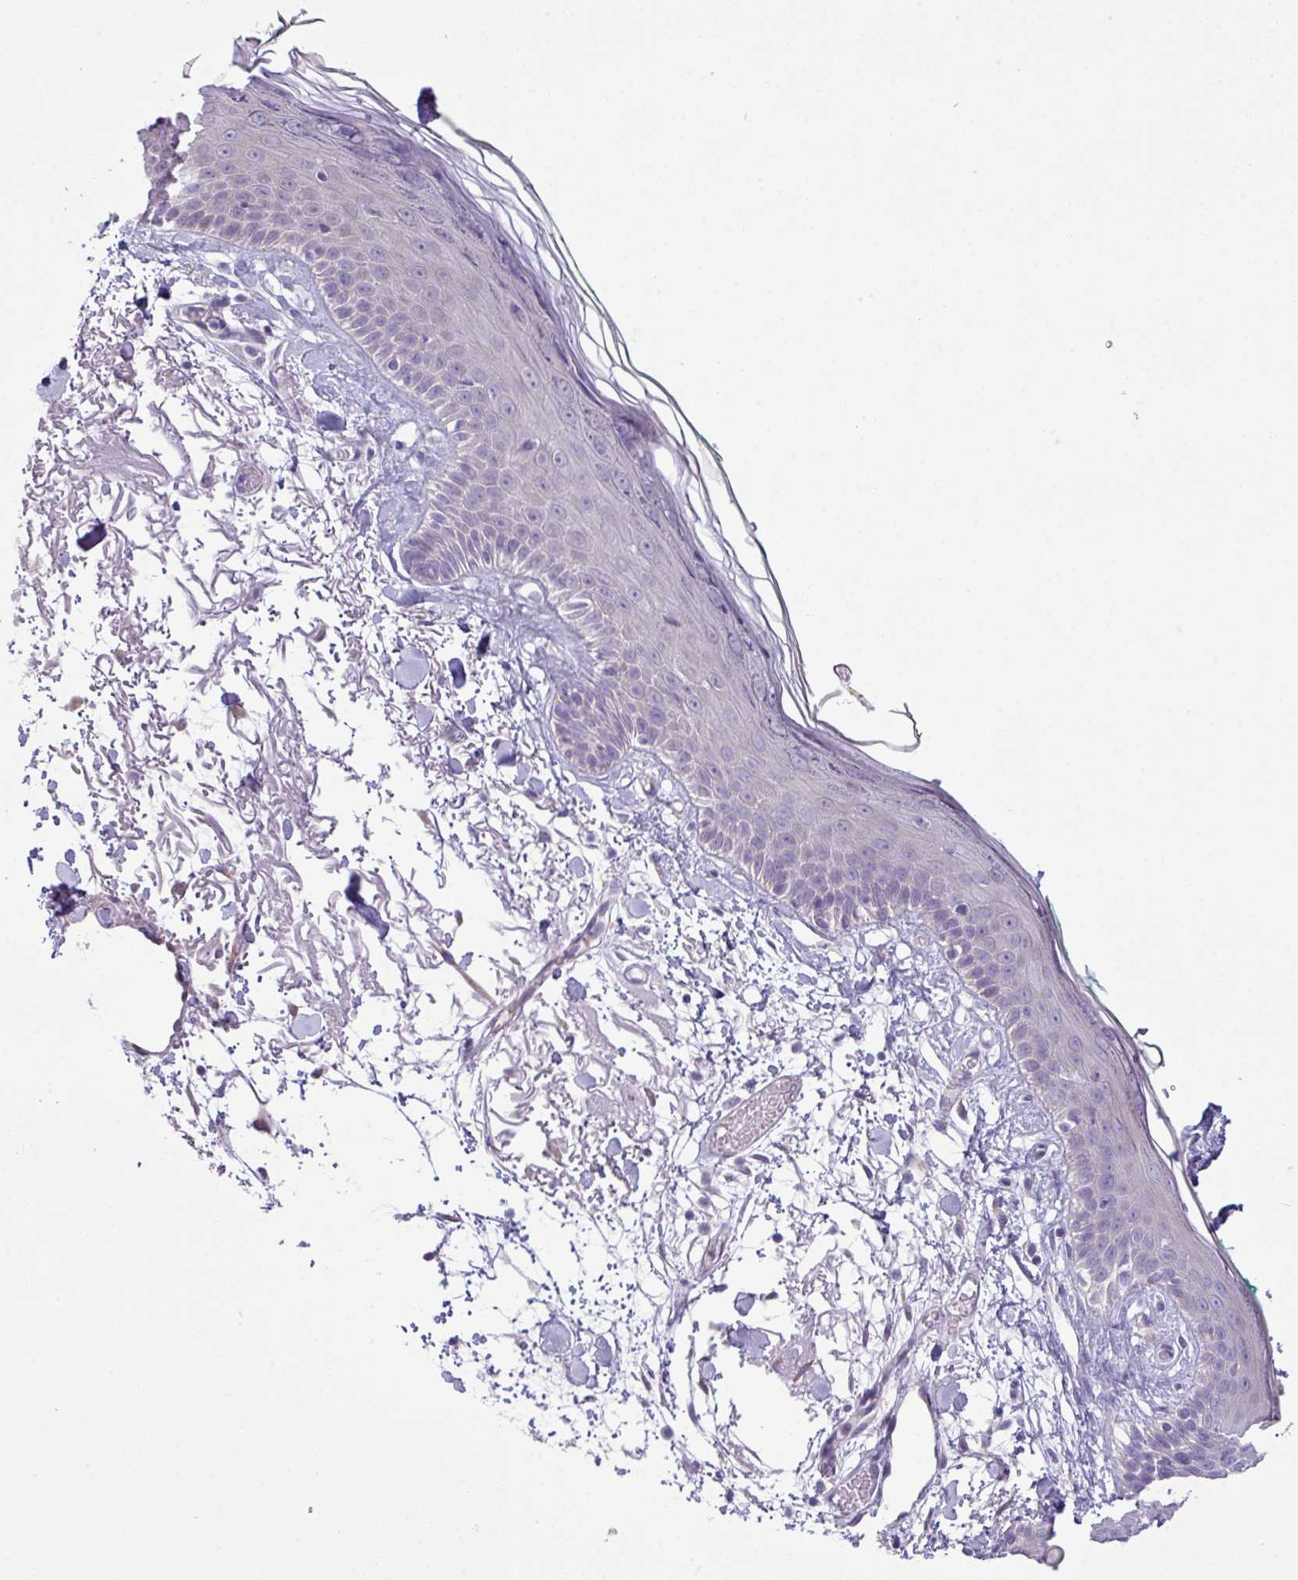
{"staining": {"intensity": "negative", "quantity": "none", "location": "none"}, "tissue": "skin", "cell_type": "Fibroblasts", "image_type": "normal", "snomed": [{"axis": "morphology", "description": "Normal tissue, NOS"}, {"axis": "topography", "description": "Skin"}], "caption": "This is an immunohistochemistry (IHC) image of normal human skin. There is no expression in fibroblasts.", "gene": "IRGC", "patient": {"sex": "male", "age": 79}}